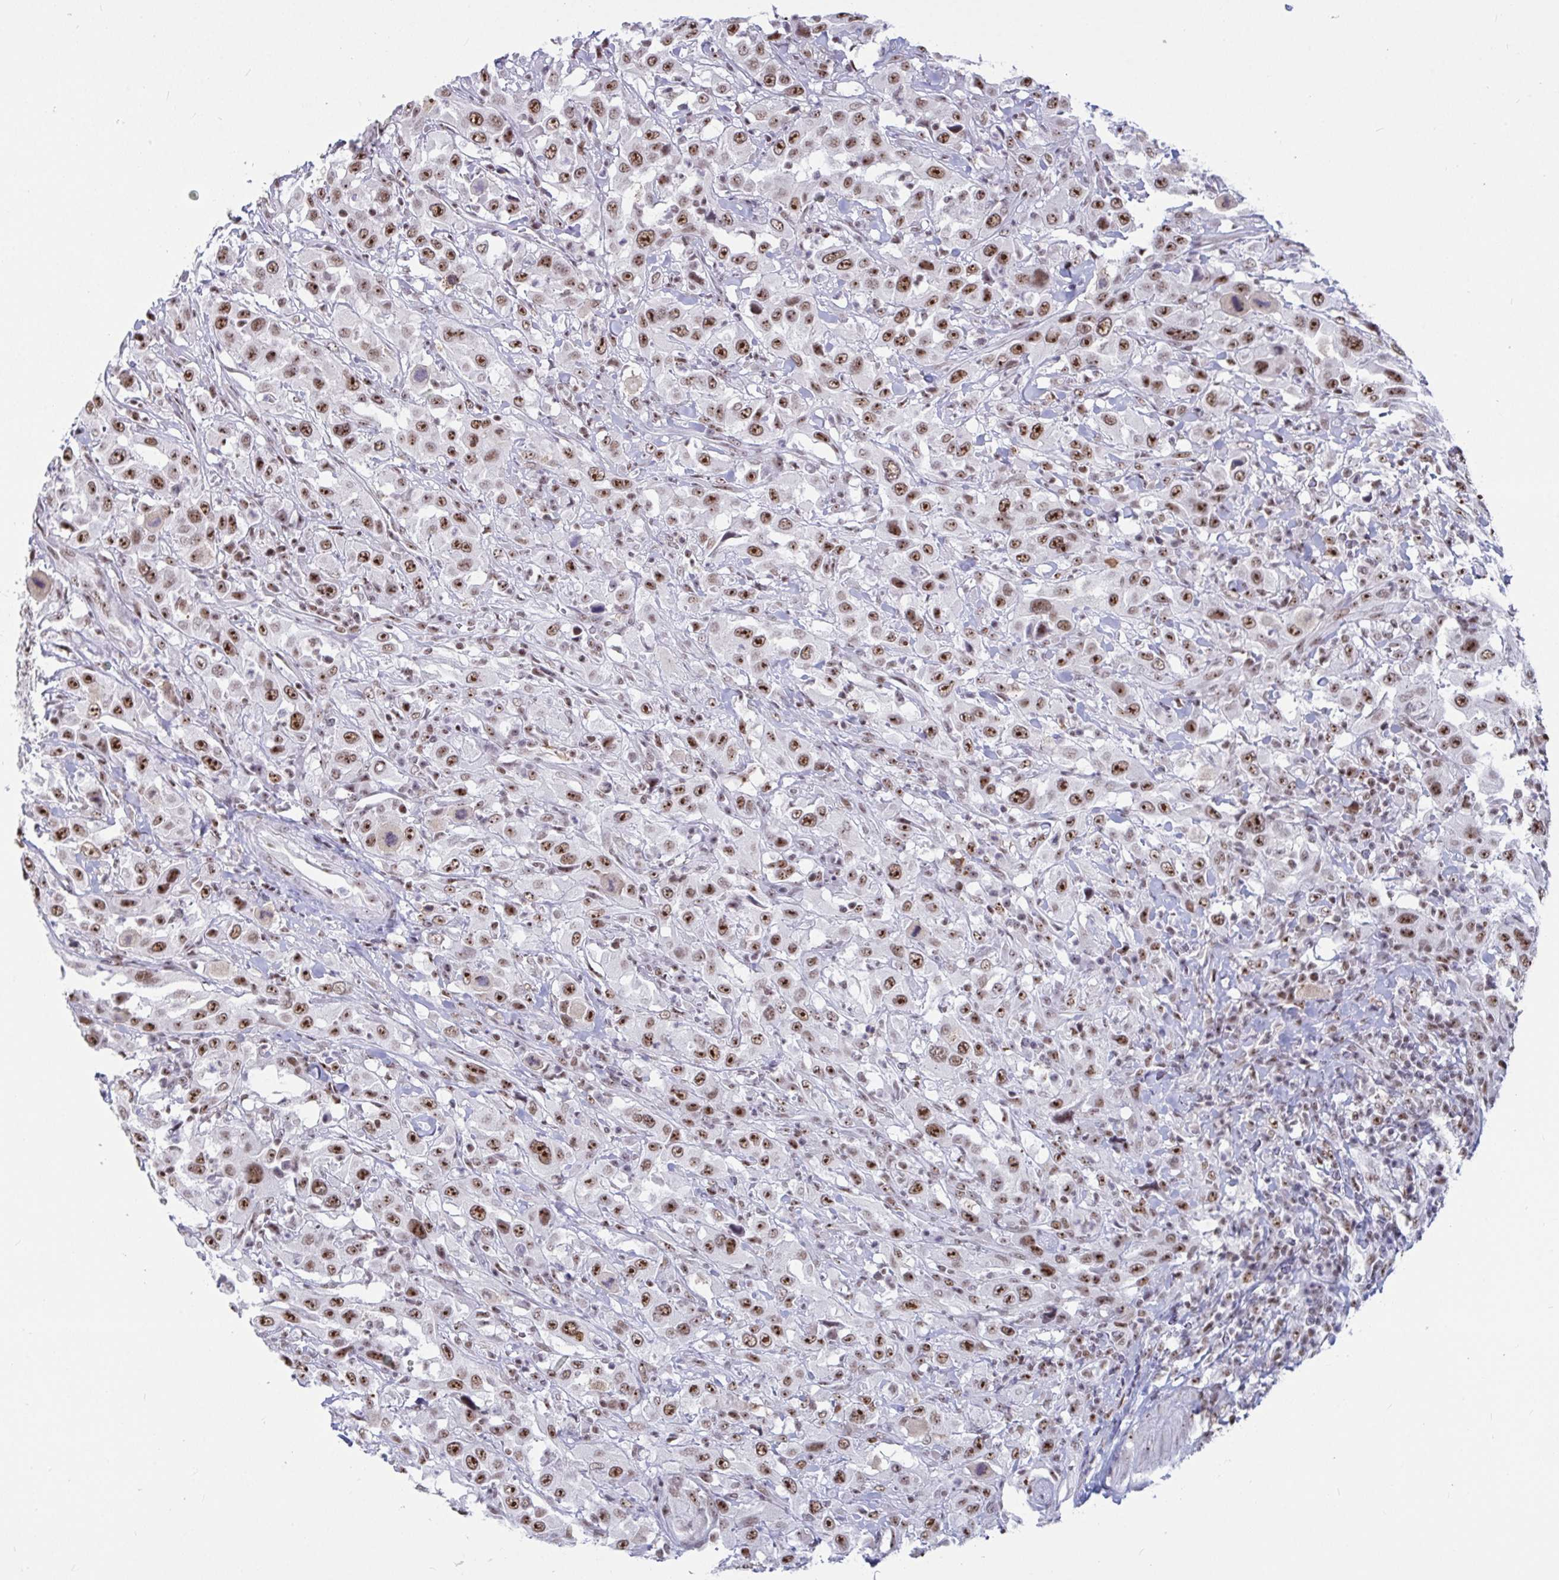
{"staining": {"intensity": "moderate", "quantity": ">75%", "location": "nuclear"}, "tissue": "urothelial cancer", "cell_type": "Tumor cells", "image_type": "cancer", "snomed": [{"axis": "morphology", "description": "Urothelial carcinoma, High grade"}, {"axis": "topography", "description": "Urinary bladder"}], "caption": "IHC staining of urothelial cancer, which demonstrates medium levels of moderate nuclear positivity in approximately >75% of tumor cells indicating moderate nuclear protein staining. The staining was performed using DAB (brown) for protein detection and nuclei were counterstained in hematoxylin (blue).", "gene": "SUPT16H", "patient": {"sex": "male", "age": 61}}